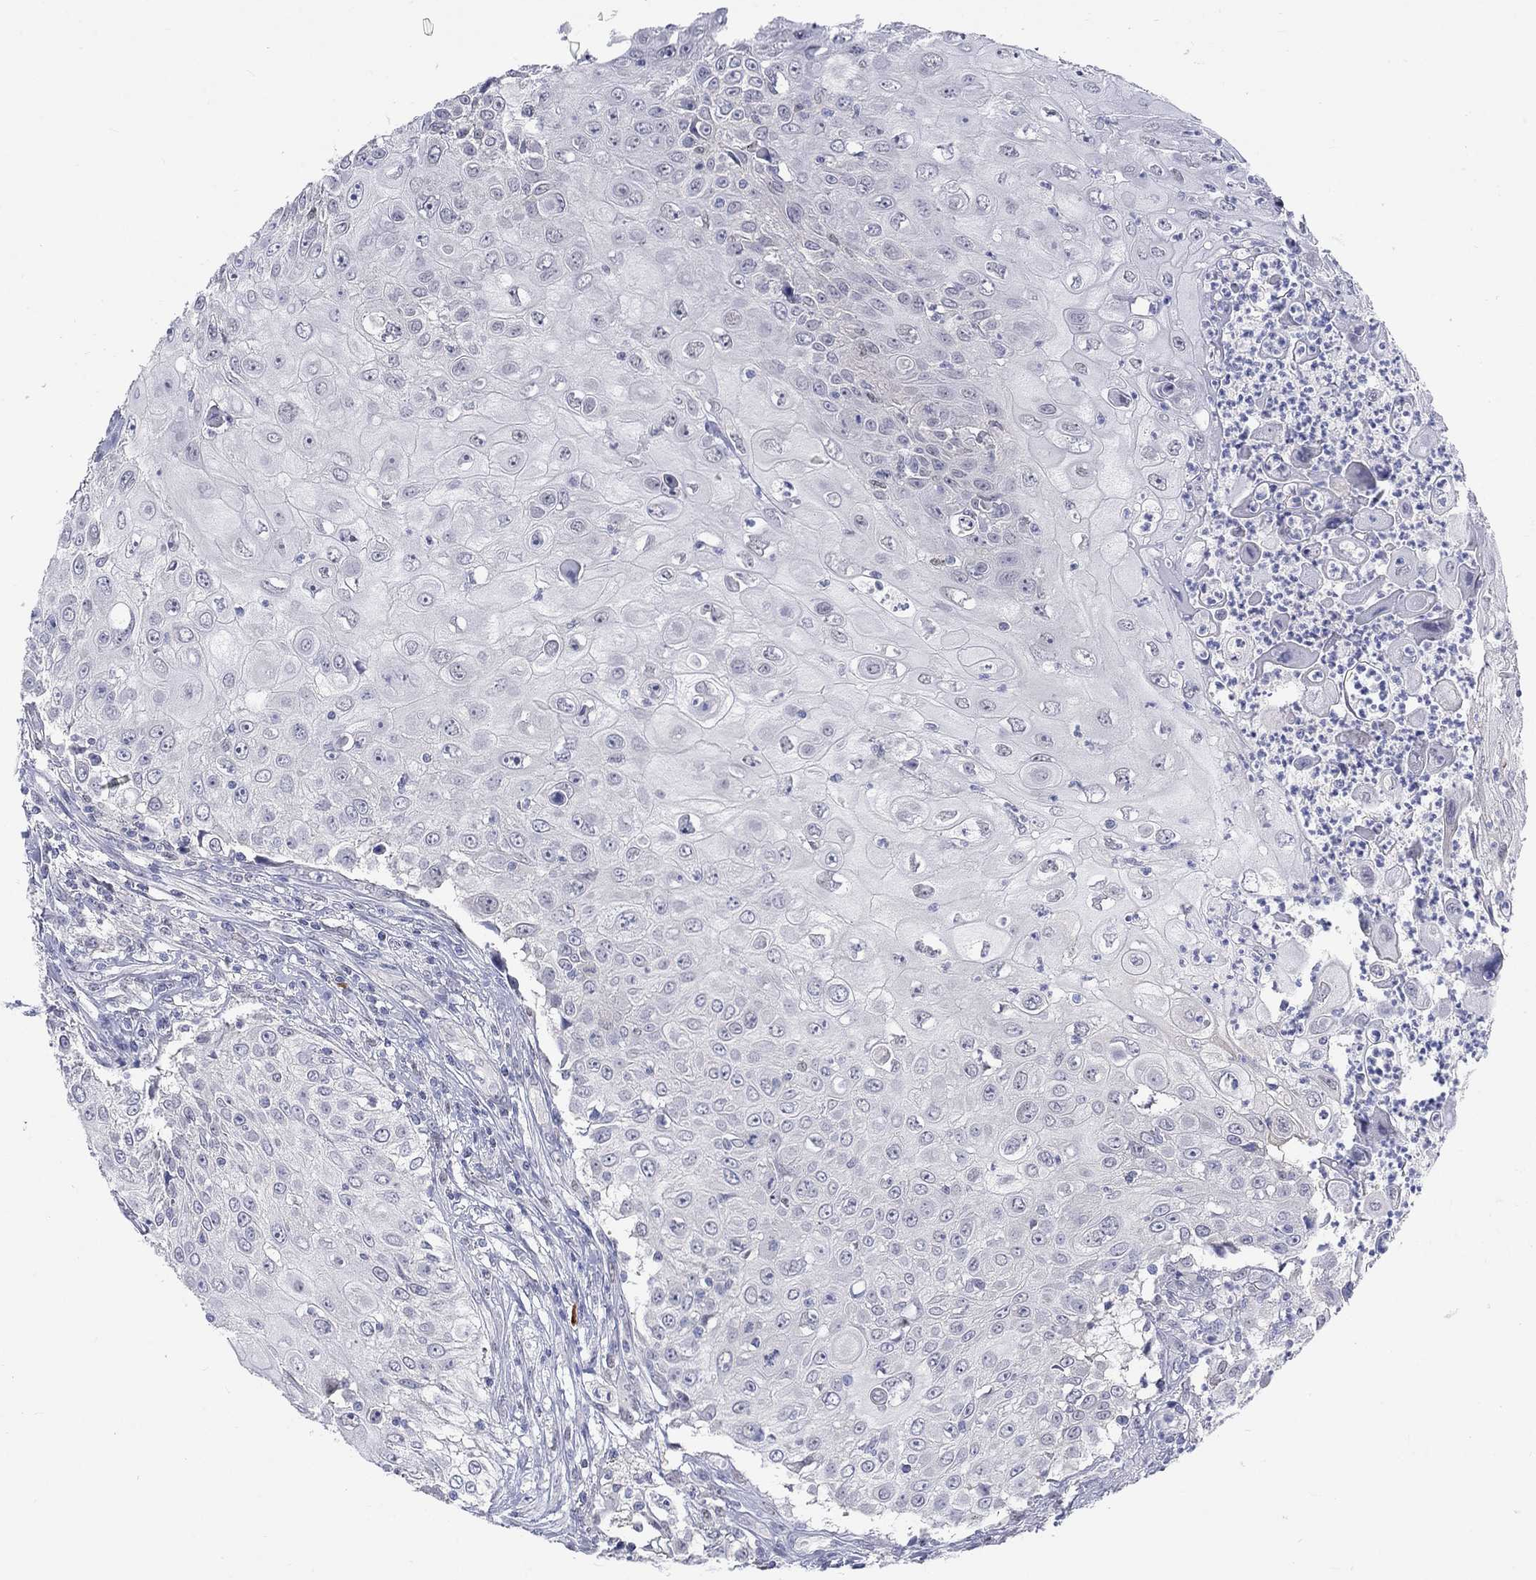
{"staining": {"intensity": "negative", "quantity": "none", "location": "none"}, "tissue": "urothelial cancer", "cell_type": "Tumor cells", "image_type": "cancer", "snomed": [{"axis": "morphology", "description": "Urothelial carcinoma, High grade"}, {"axis": "topography", "description": "Urinary bladder"}], "caption": "Photomicrograph shows no significant protein expression in tumor cells of urothelial cancer.", "gene": "EGFLAM", "patient": {"sex": "female", "age": 79}}